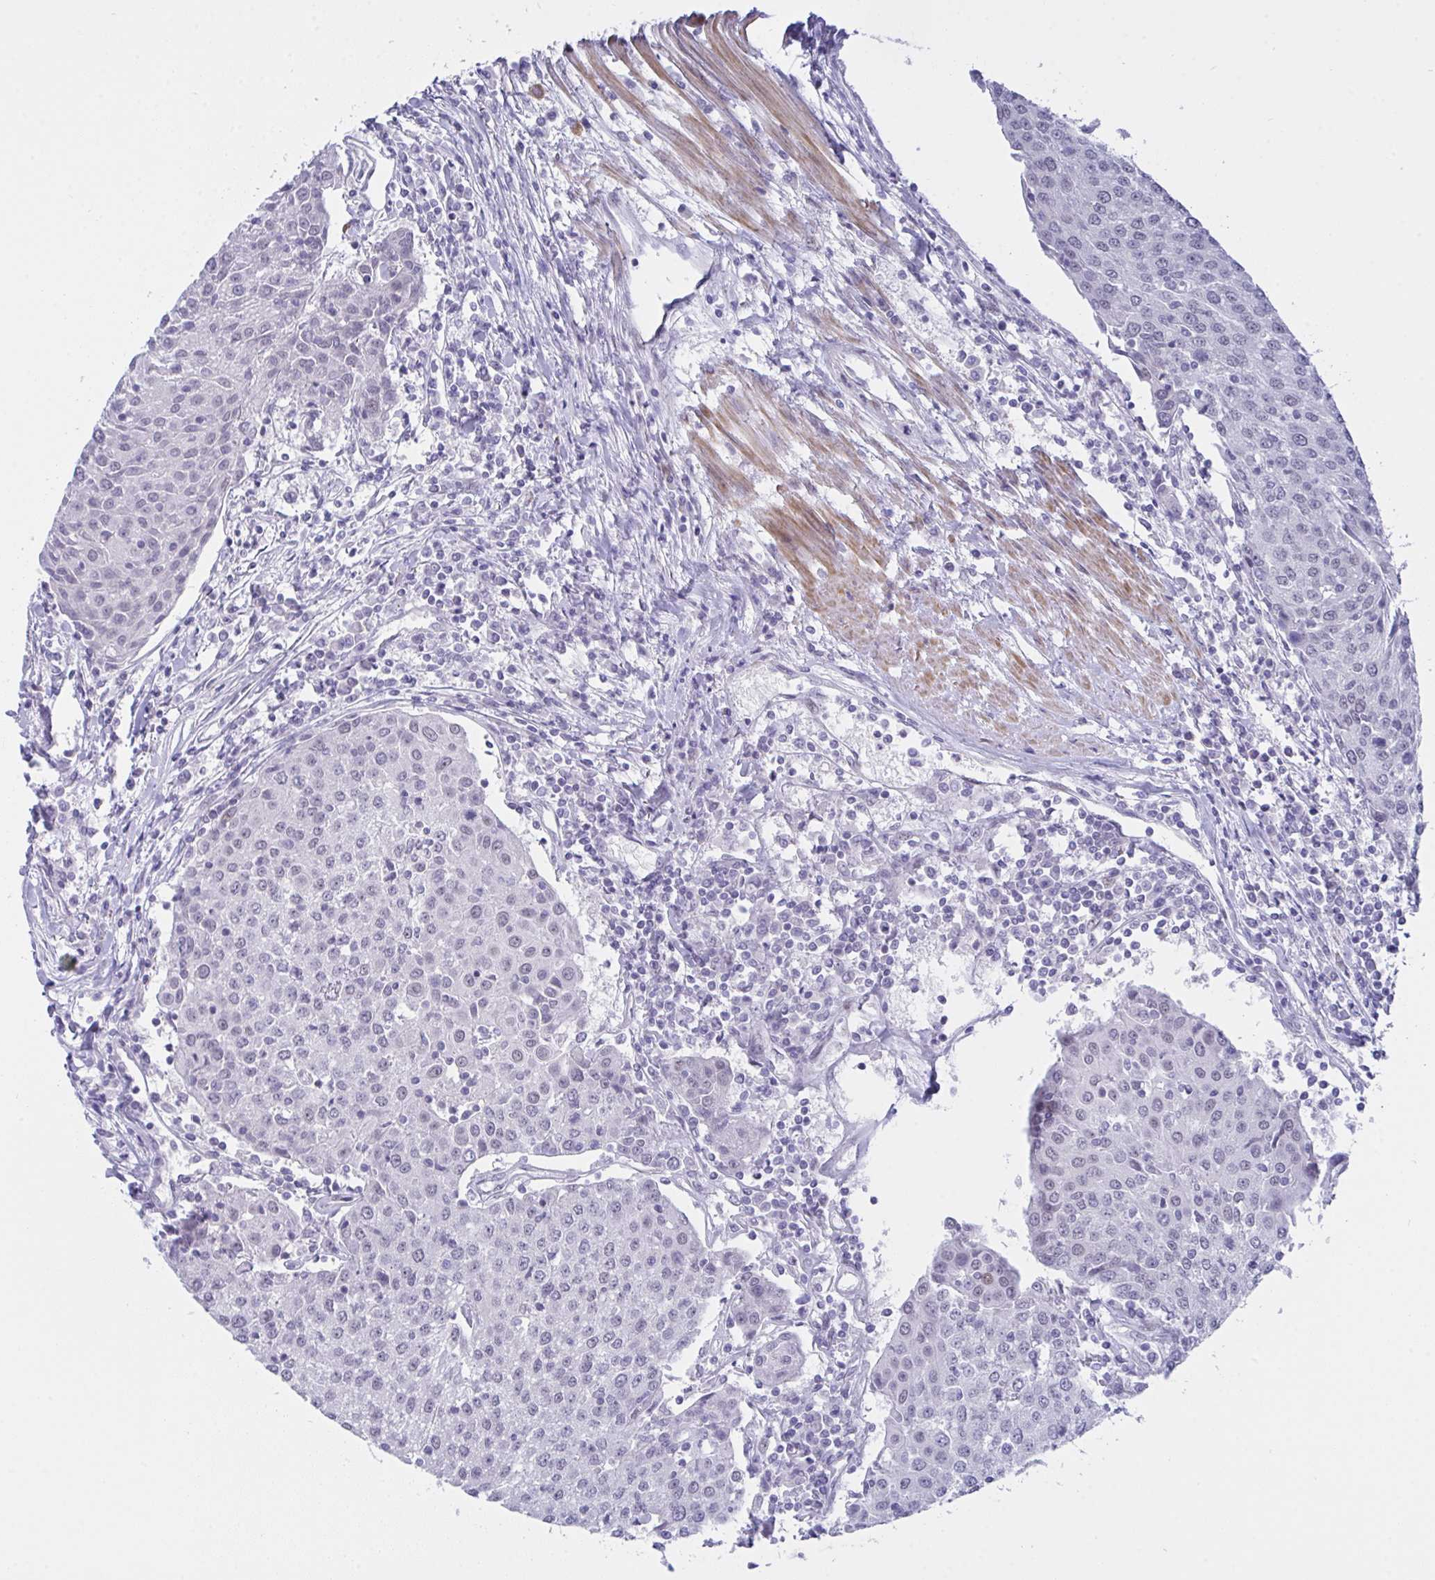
{"staining": {"intensity": "negative", "quantity": "none", "location": "none"}, "tissue": "urothelial cancer", "cell_type": "Tumor cells", "image_type": "cancer", "snomed": [{"axis": "morphology", "description": "Urothelial carcinoma, High grade"}, {"axis": "topography", "description": "Urinary bladder"}], "caption": "This micrograph is of urothelial carcinoma (high-grade) stained with IHC to label a protein in brown with the nuclei are counter-stained blue. There is no staining in tumor cells. Brightfield microscopy of immunohistochemistry (IHC) stained with DAB (3,3'-diaminobenzidine) (brown) and hematoxylin (blue), captured at high magnification.", "gene": "FBXL22", "patient": {"sex": "female", "age": 85}}